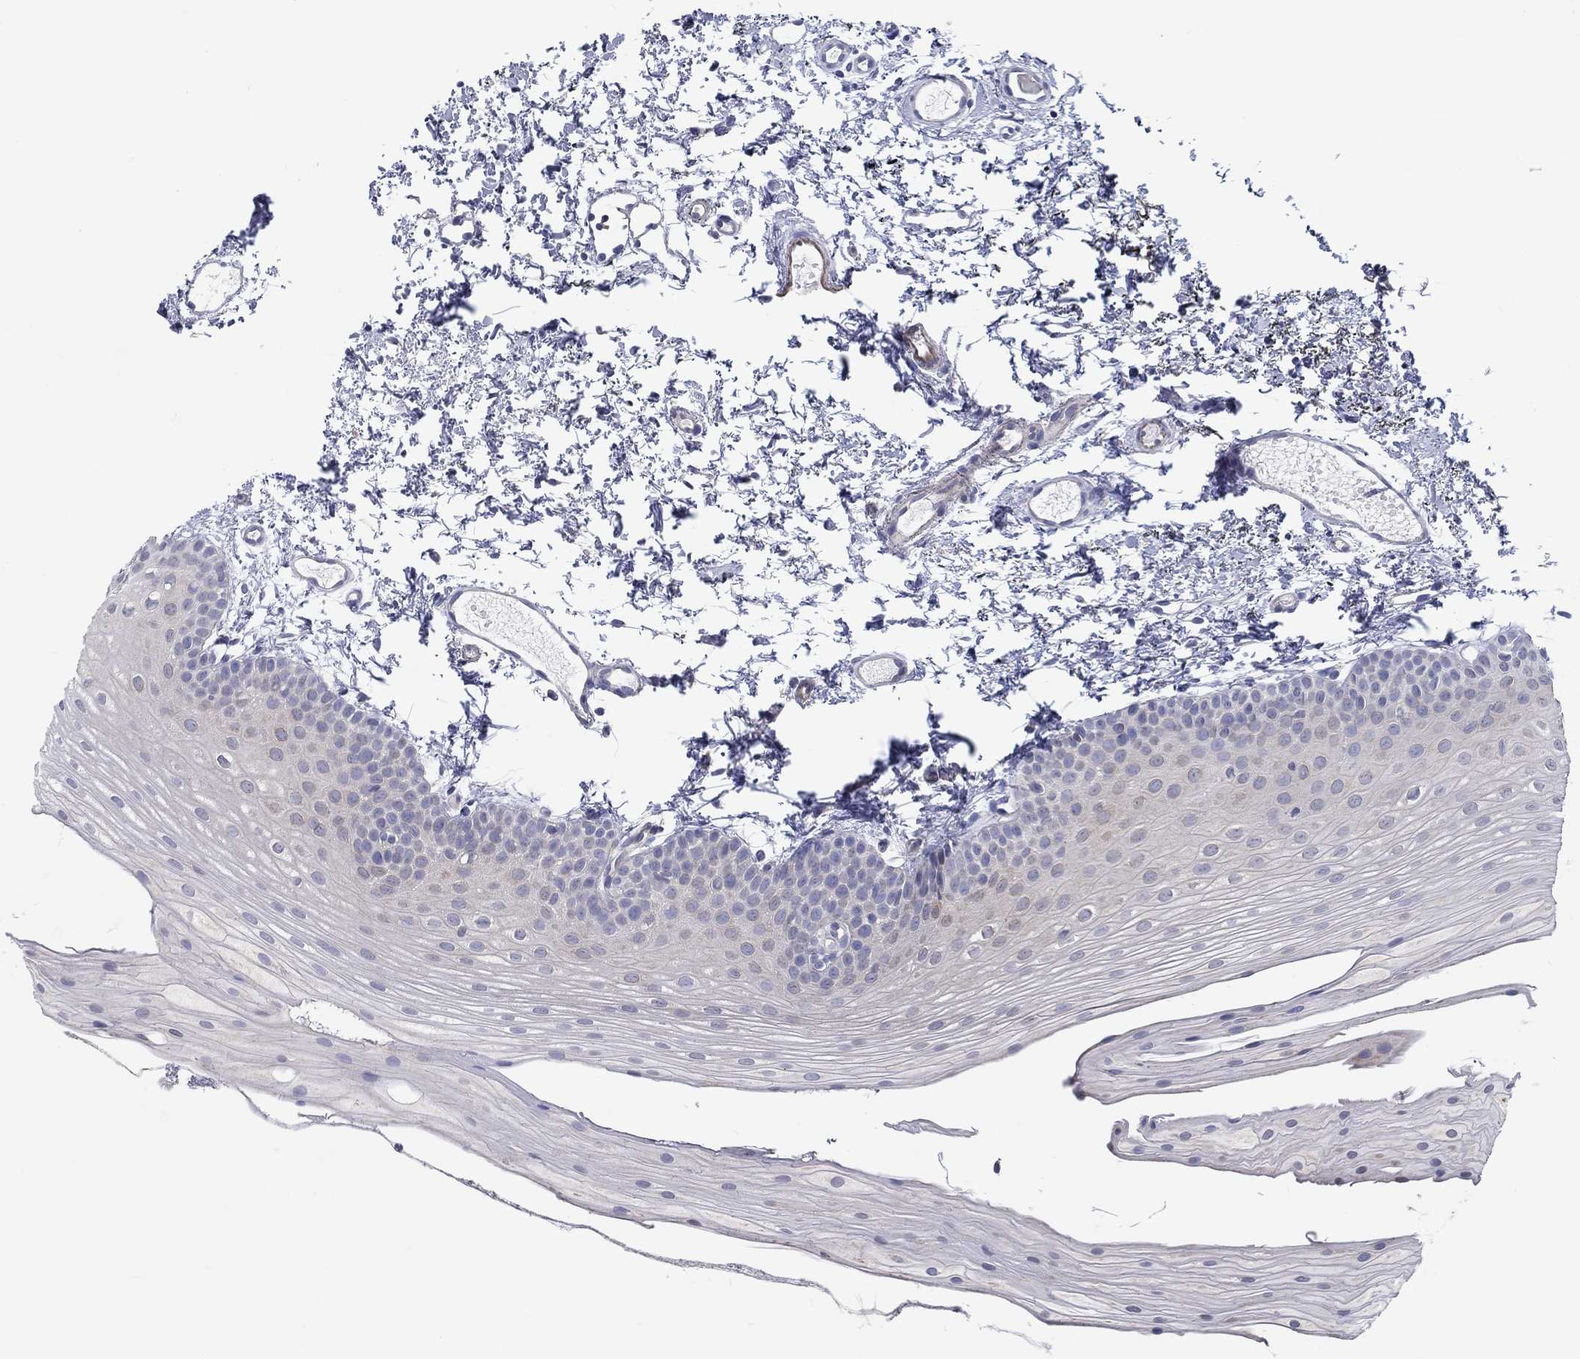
{"staining": {"intensity": "negative", "quantity": "none", "location": "none"}, "tissue": "oral mucosa", "cell_type": "Squamous epithelial cells", "image_type": "normal", "snomed": [{"axis": "morphology", "description": "Normal tissue, NOS"}, {"axis": "topography", "description": "Oral tissue"}], "caption": "The IHC image has no significant expression in squamous epithelial cells of oral mucosa. (DAB IHC with hematoxylin counter stain).", "gene": "ERMP1", "patient": {"sex": "female", "age": 57}}